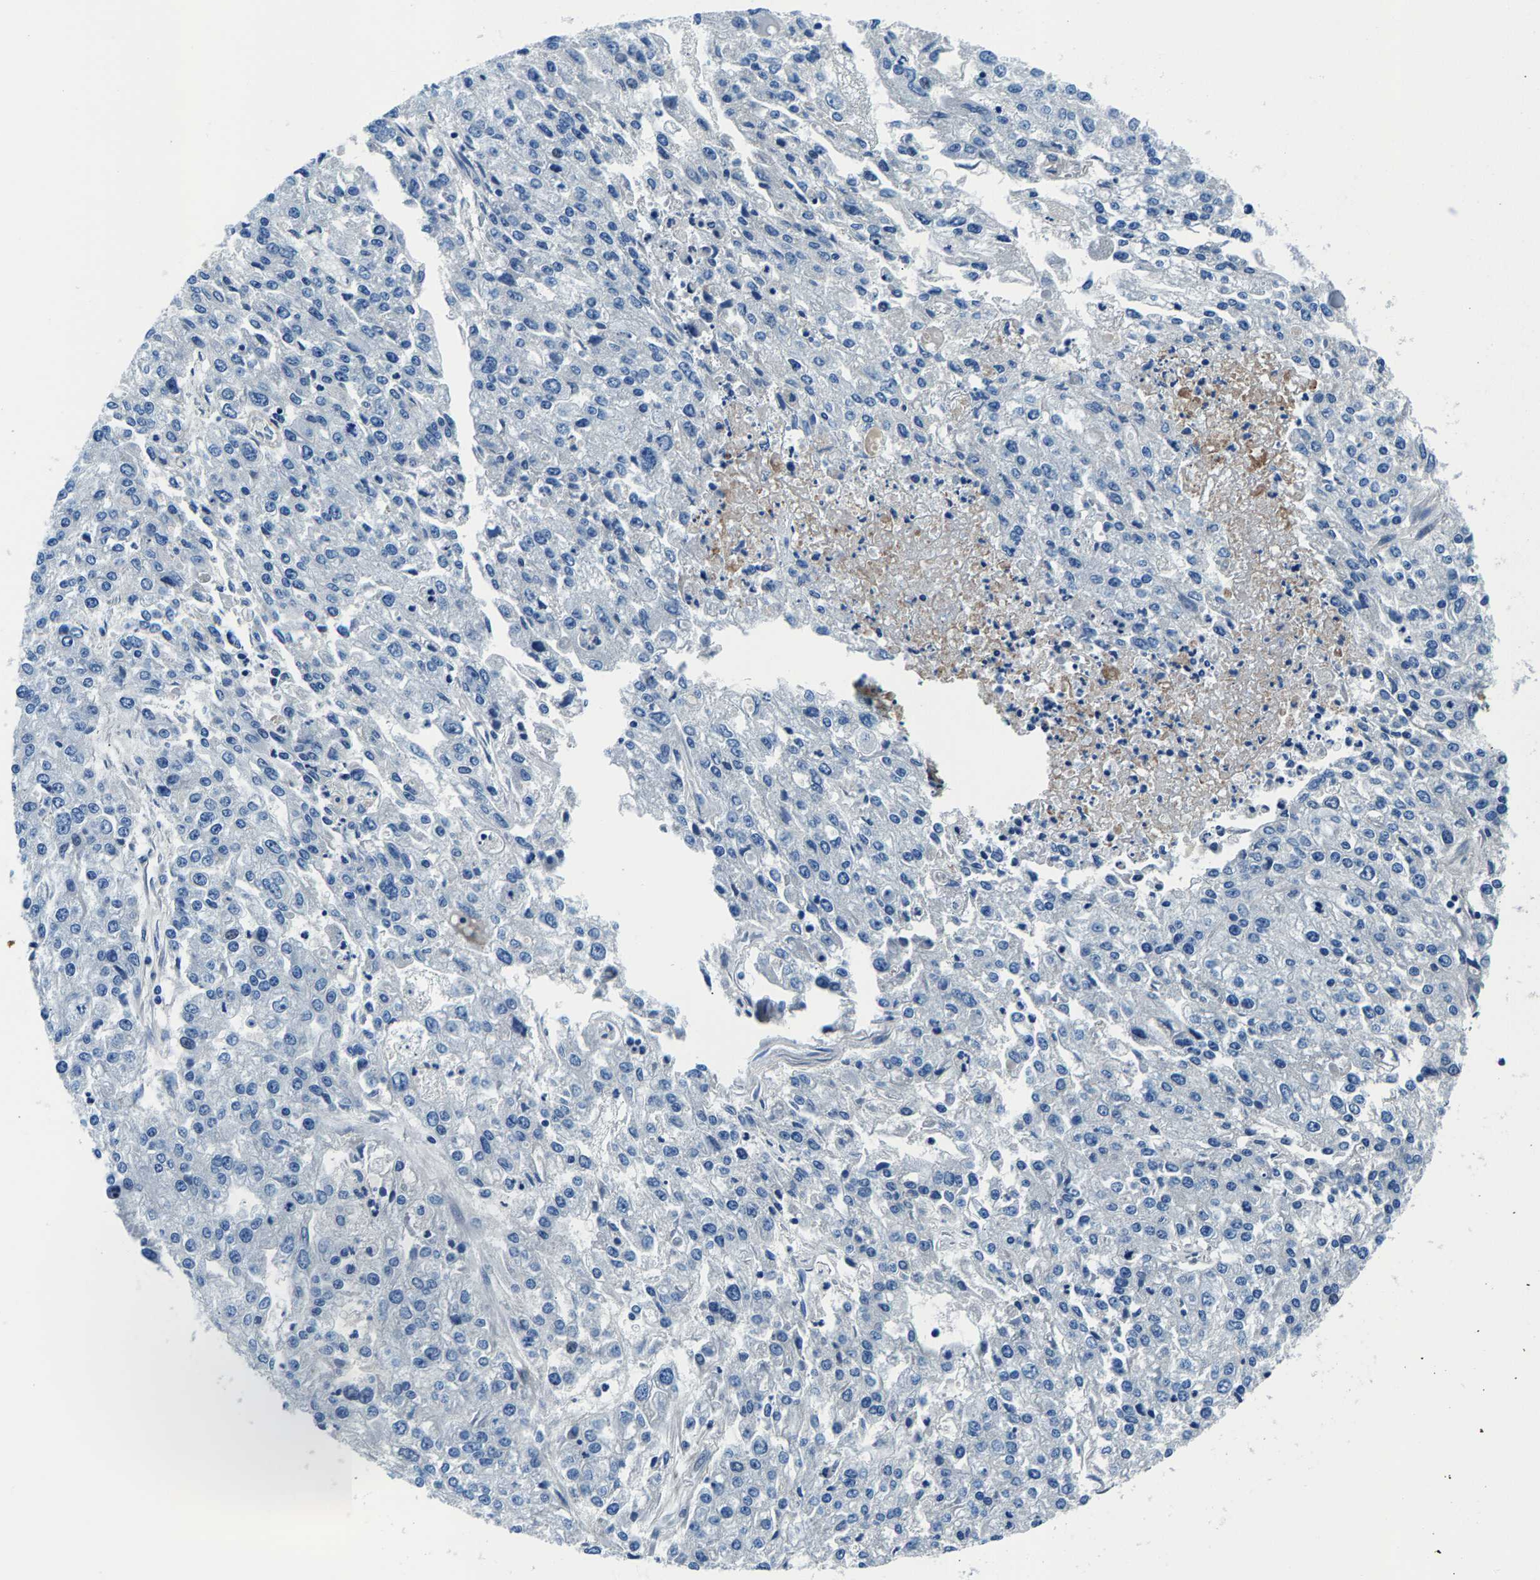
{"staining": {"intensity": "negative", "quantity": "none", "location": "none"}, "tissue": "endometrial cancer", "cell_type": "Tumor cells", "image_type": "cancer", "snomed": [{"axis": "morphology", "description": "Adenocarcinoma, NOS"}, {"axis": "topography", "description": "Endometrium"}], "caption": "Tumor cells are negative for brown protein staining in adenocarcinoma (endometrial).", "gene": "CDRT4", "patient": {"sex": "female", "age": 49}}